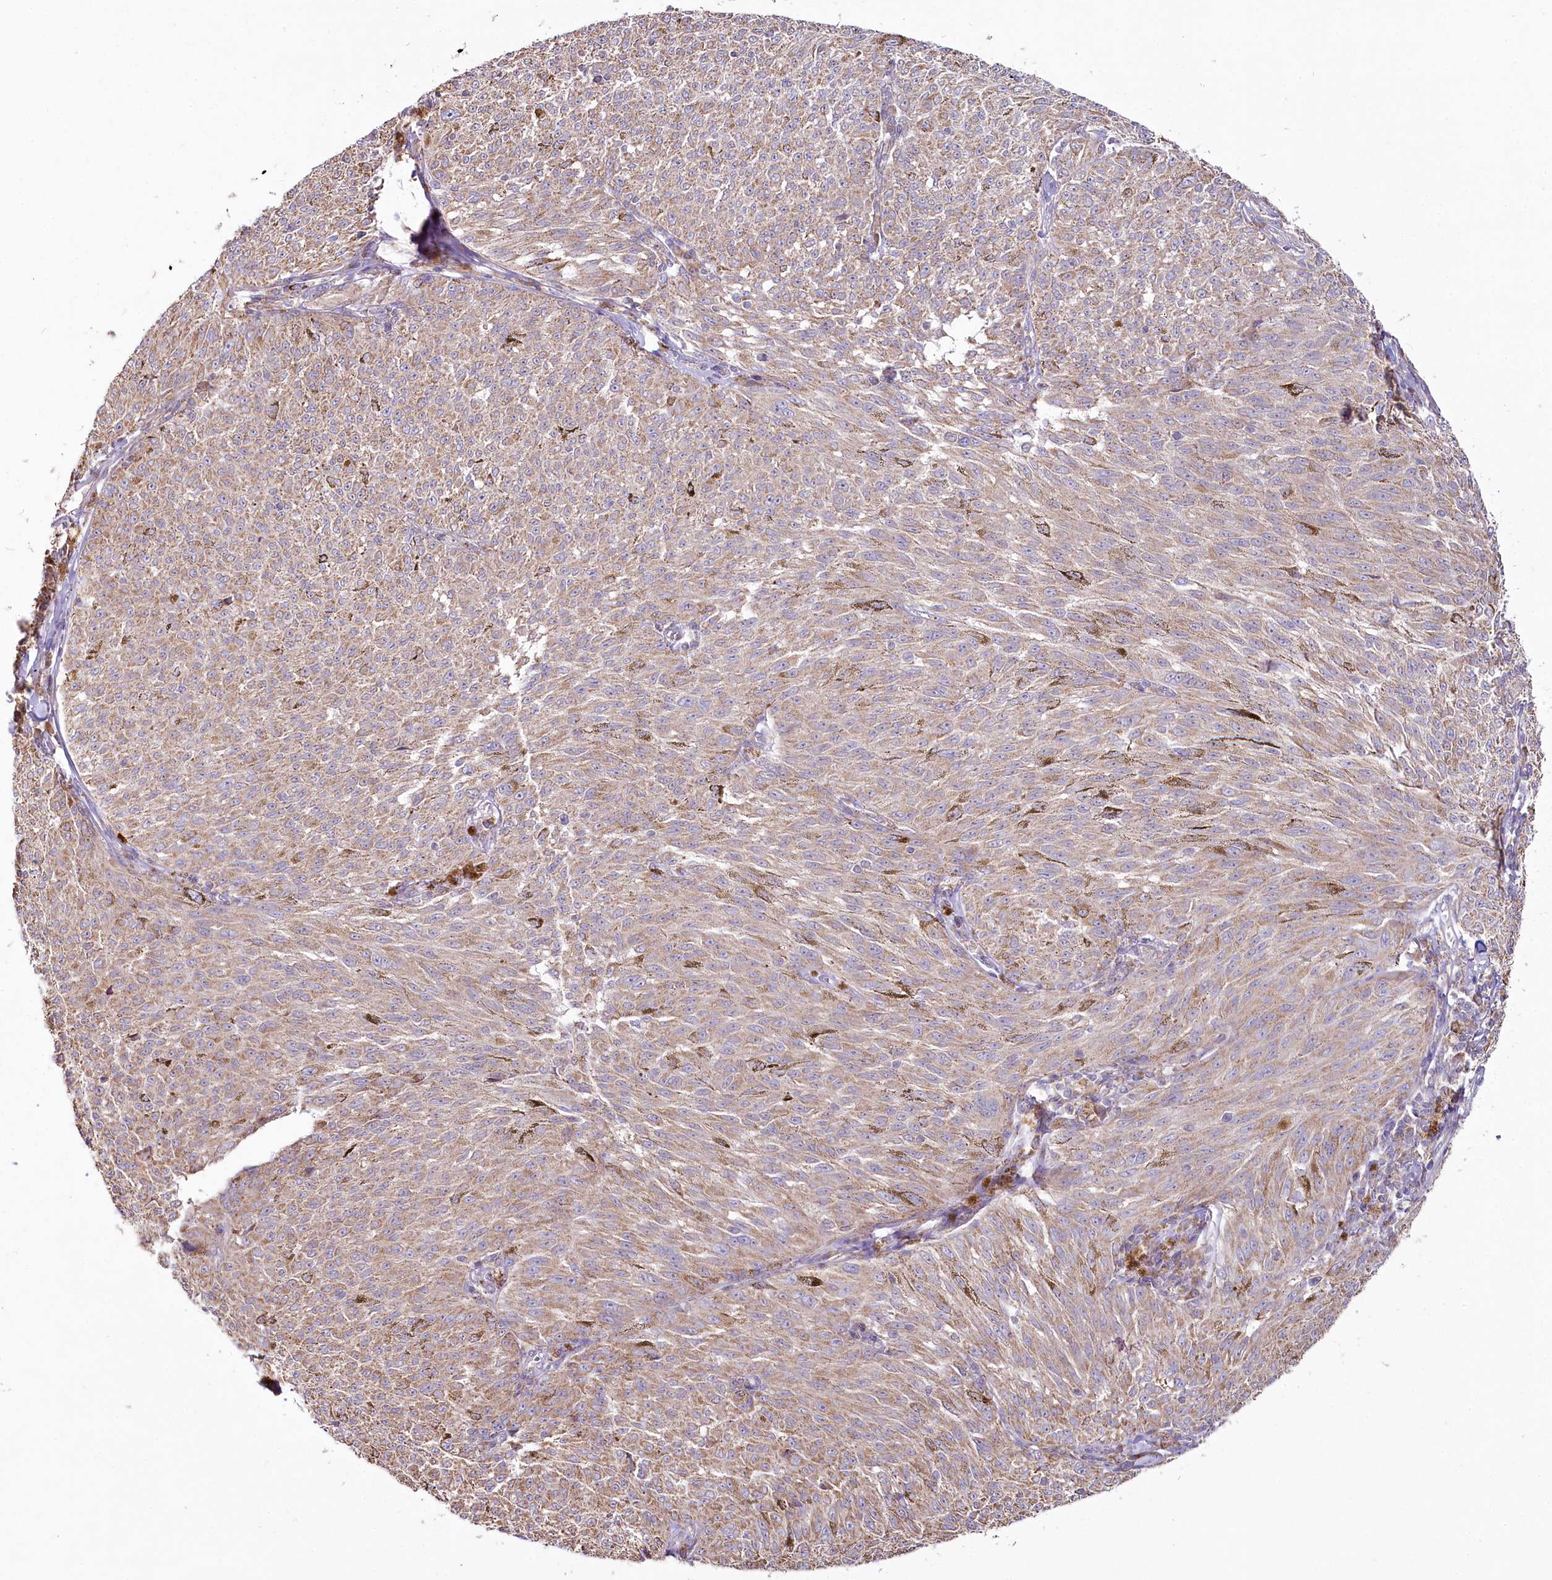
{"staining": {"intensity": "weak", "quantity": ">75%", "location": "cytoplasmic/membranous"}, "tissue": "melanoma", "cell_type": "Tumor cells", "image_type": "cancer", "snomed": [{"axis": "morphology", "description": "Malignant melanoma, NOS"}, {"axis": "topography", "description": "Skin"}], "caption": "Tumor cells reveal weak cytoplasmic/membranous expression in approximately >75% of cells in malignant melanoma.", "gene": "ACOX2", "patient": {"sex": "female", "age": 72}}